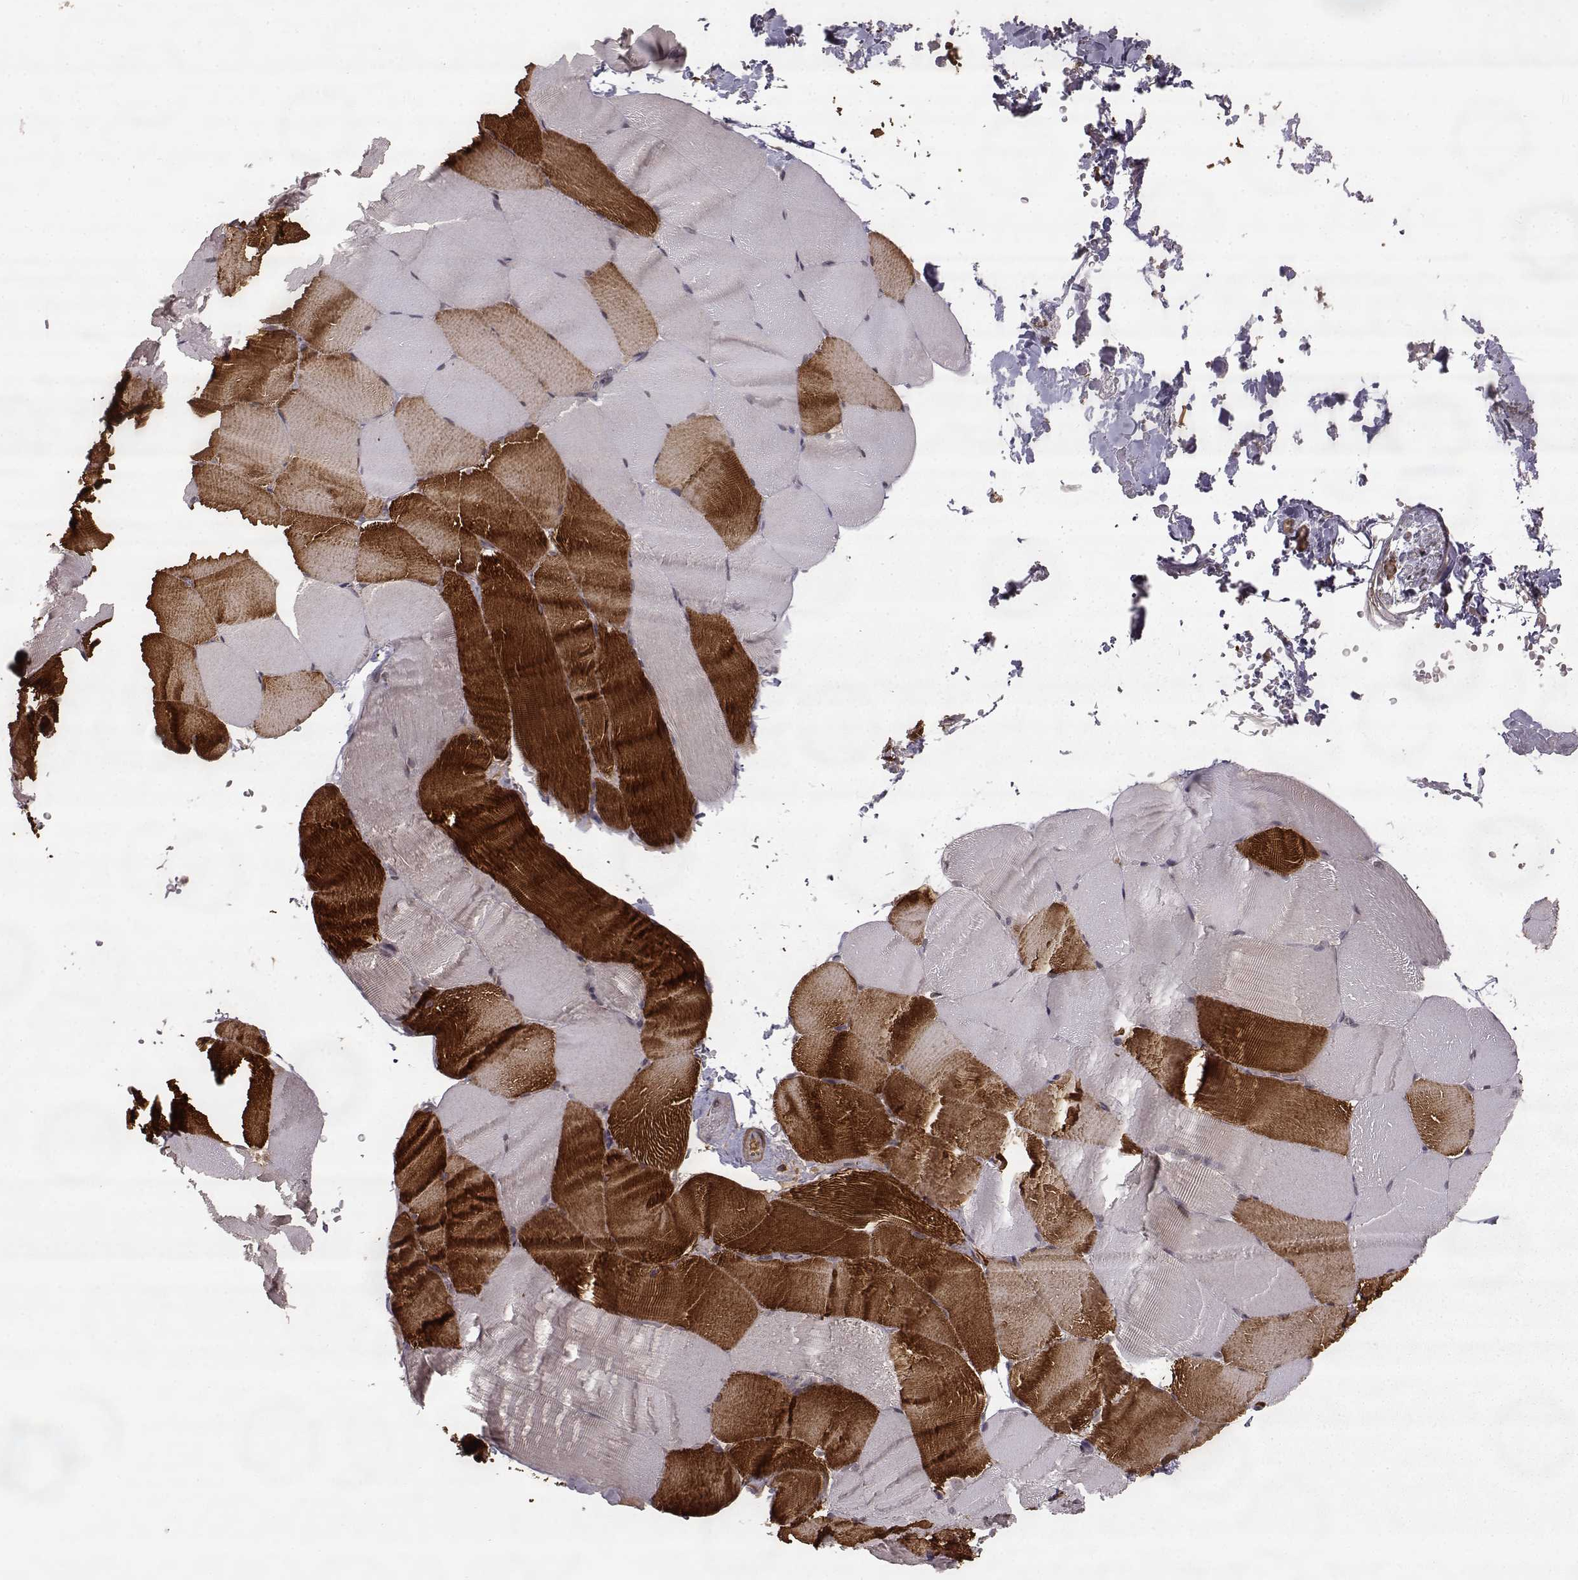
{"staining": {"intensity": "strong", "quantity": "25%-75%", "location": "cytoplasmic/membranous"}, "tissue": "skeletal muscle", "cell_type": "Myocytes", "image_type": "normal", "snomed": [{"axis": "morphology", "description": "Normal tissue, NOS"}, {"axis": "topography", "description": "Skeletal muscle"}], "caption": "Immunohistochemical staining of unremarkable skeletal muscle reveals strong cytoplasmic/membranous protein positivity in approximately 25%-75% of myocytes. (brown staining indicates protein expression, while blue staining denotes nuclei).", "gene": "FSTL1", "patient": {"sex": "female", "age": 37}}